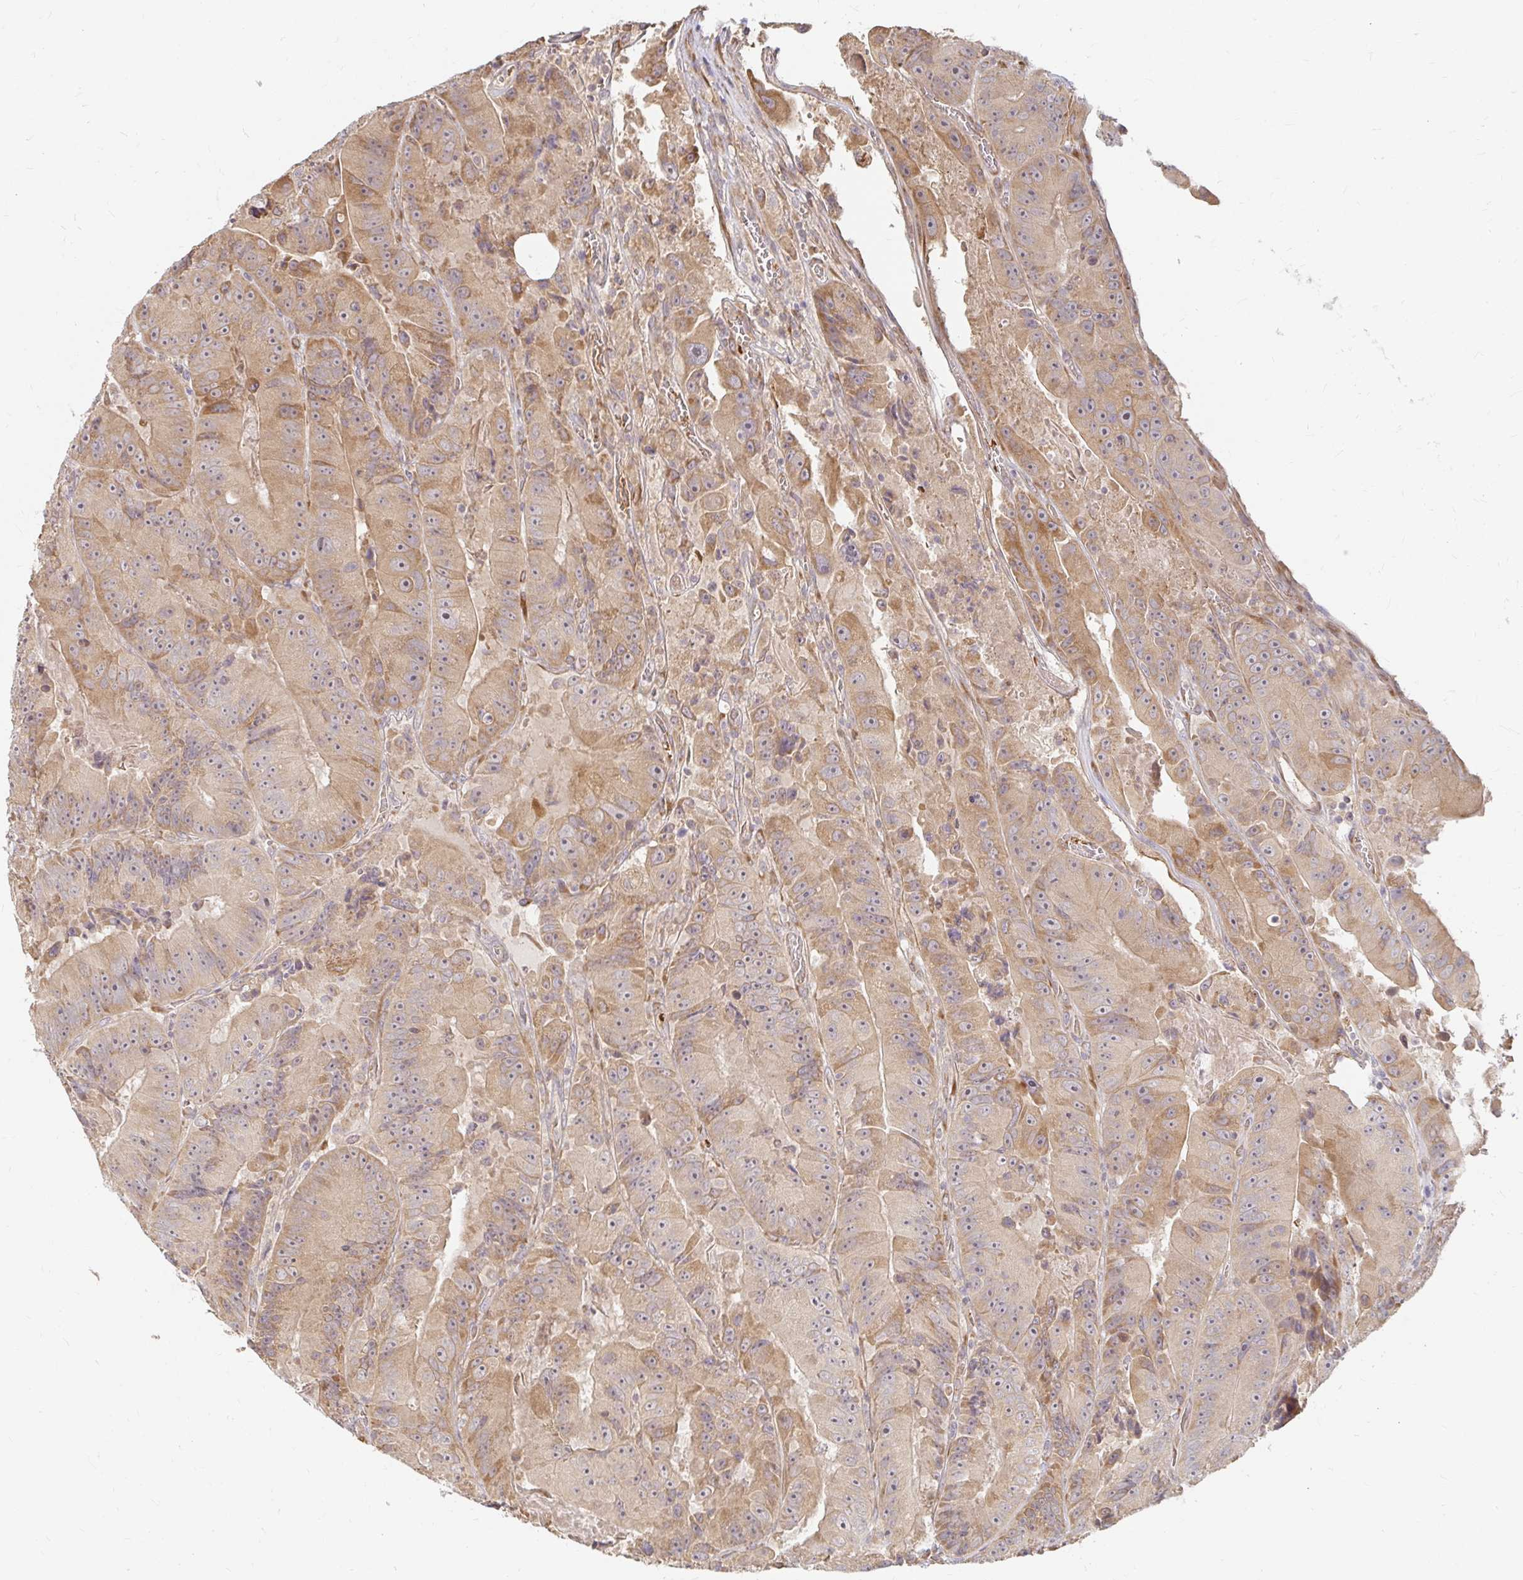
{"staining": {"intensity": "weak", "quantity": ">75%", "location": "cytoplasmic/membranous"}, "tissue": "colorectal cancer", "cell_type": "Tumor cells", "image_type": "cancer", "snomed": [{"axis": "morphology", "description": "Adenocarcinoma, NOS"}, {"axis": "topography", "description": "Colon"}], "caption": "Brown immunohistochemical staining in human colorectal adenocarcinoma displays weak cytoplasmic/membranous staining in approximately >75% of tumor cells. The staining was performed using DAB to visualize the protein expression in brown, while the nuclei were stained in blue with hematoxylin (Magnification: 20x).", "gene": "CAST", "patient": {"sex": "female", "age": 86}}